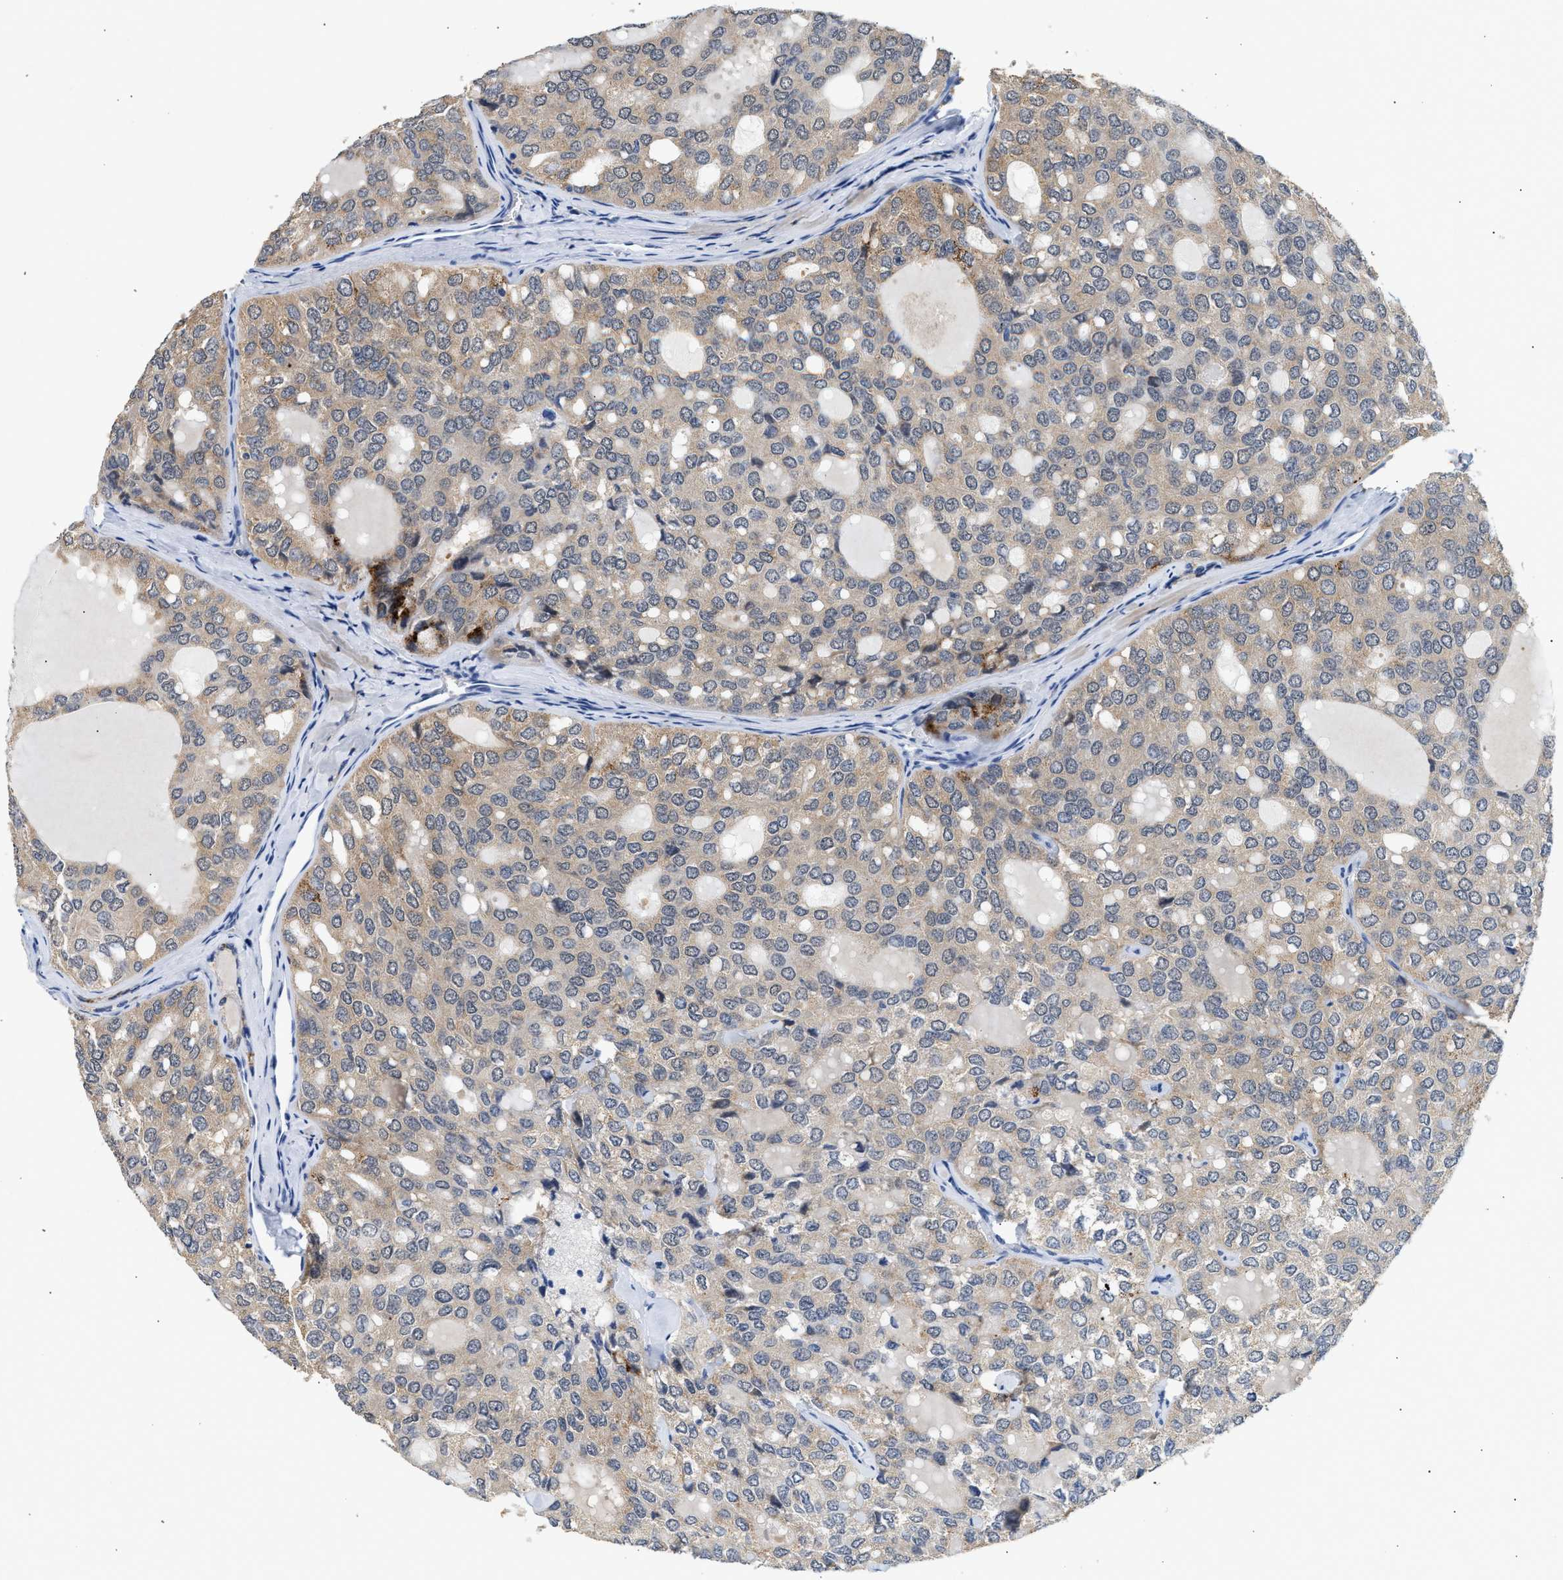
{"staining": {"intensity": "weak", "quantity": "25%-75%", "location": "cytoplasmic/membranous"}, "tissue": "thyroid cancer", "cell_type": "Tumor cells", "image_type": "cancer", "snomed": [{"axis": "morphology", "description": "Follicular adenoma carcinoma, NOS"}, {"axis": "topography", "description": "Thyroid gland"}], "caption": "Tumor cells demonstrate low levels of weak cytoplasmic/membranous expression in approximately 25%-75% of cells in human thyroid follicular adenoma carcinoma. Using DAB (3,3'-diaminobenzidine) (brown) and hematoxylin (blue) stains, captured at high magnification using brightfield microscopy.", "gene": "PPM1L", "patient": {"sex": "male", "age": 75}}